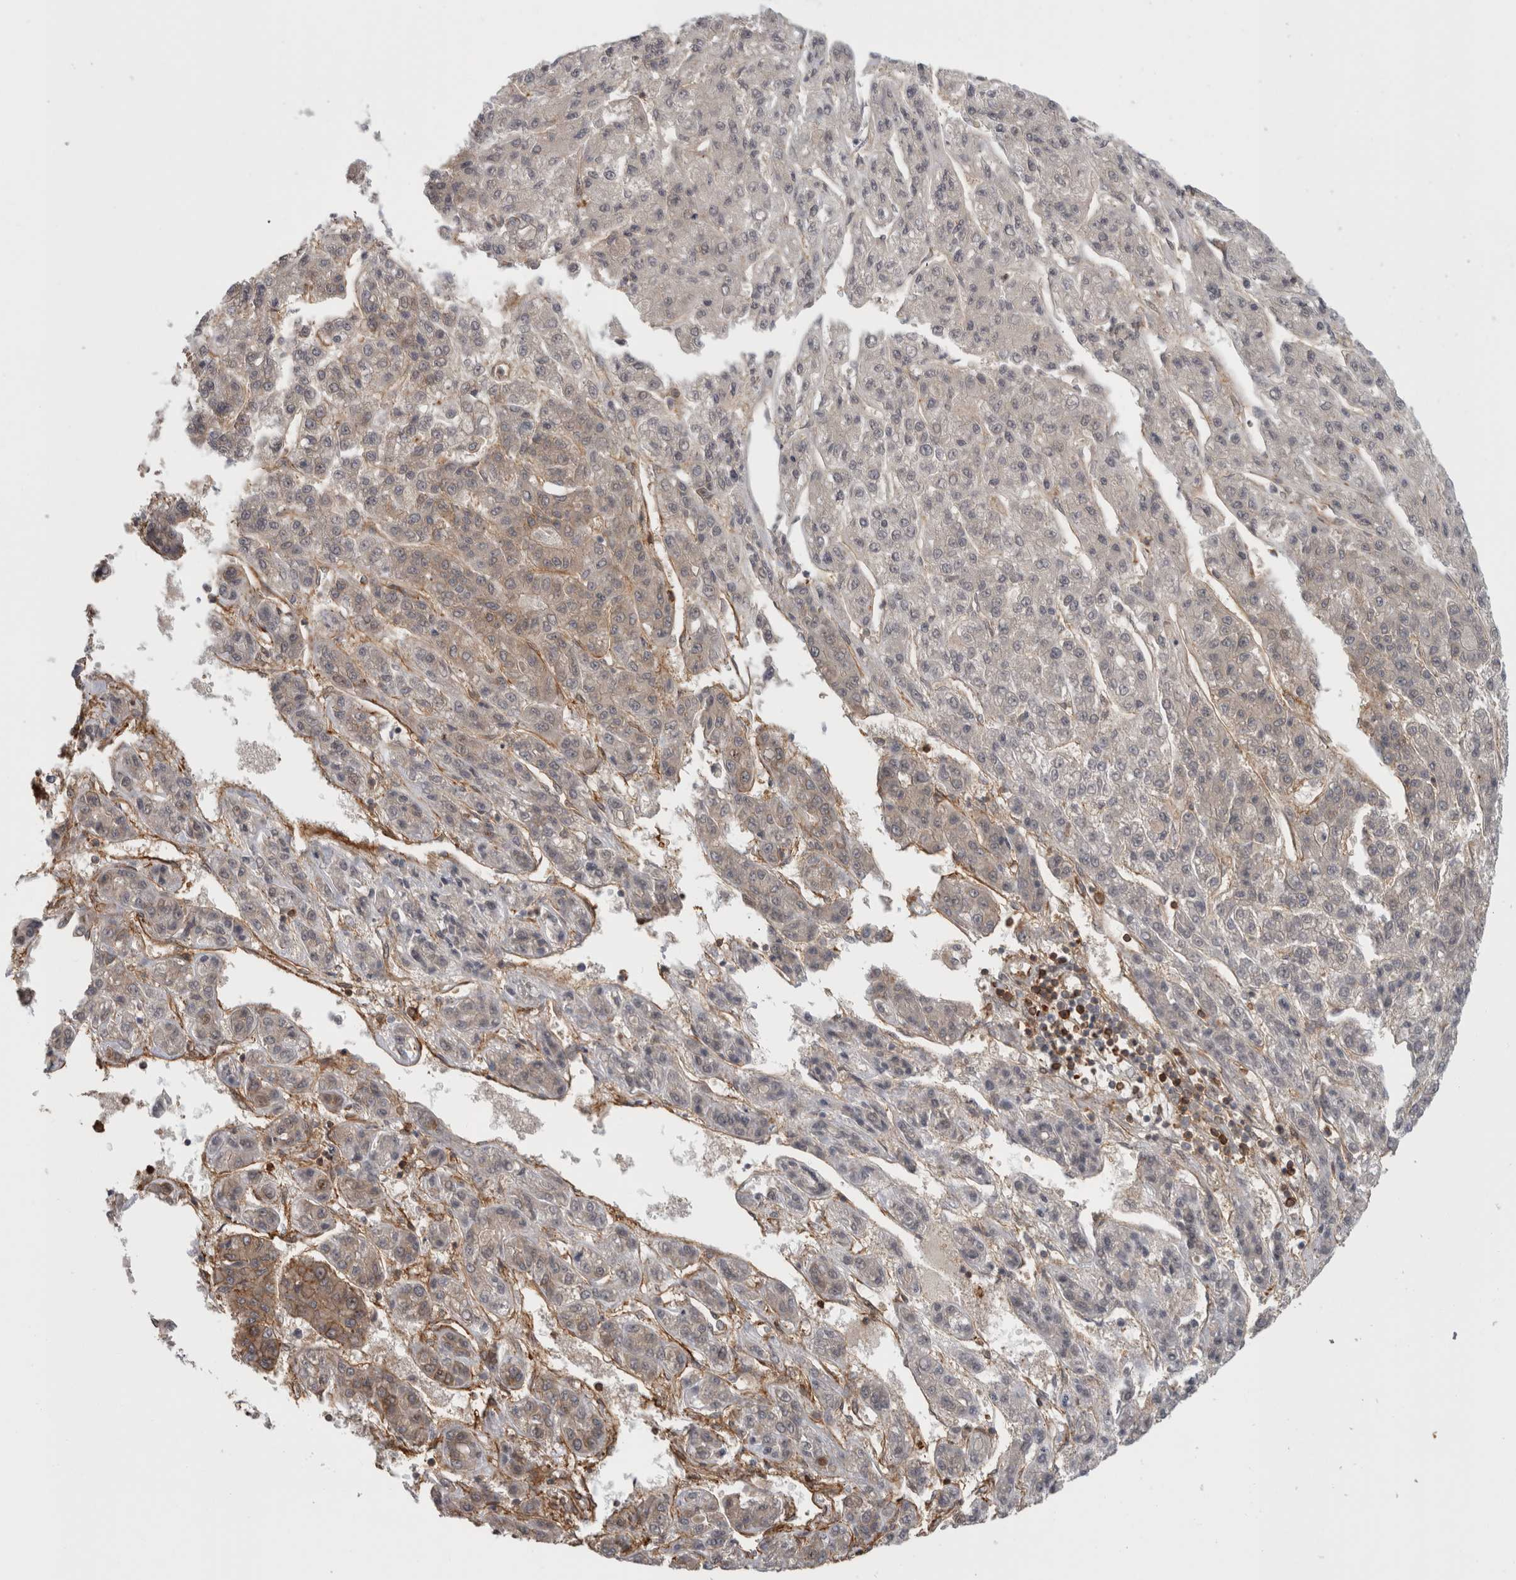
{"staining": {"intensity": "moderate", "quantity": "25%-75%", "location": "cytoplasmic/membranous"}, "tissue": "liver cancer", "cell_type": "Tumor cells", "image_type": "cancer", "snomed": [{"axis": "morphology", "description": "Carcinoma, Hepatocellular, NOS"}, {"axis": "topography", "description": "Liver"}], "caption": "Moderate cytoplasmic/membranous positivity is appreciated in about 25%-75% of tumor cells in liver cancer.", "gene": "AHNAK", "patient": {"sex": "male", "age": 70}}